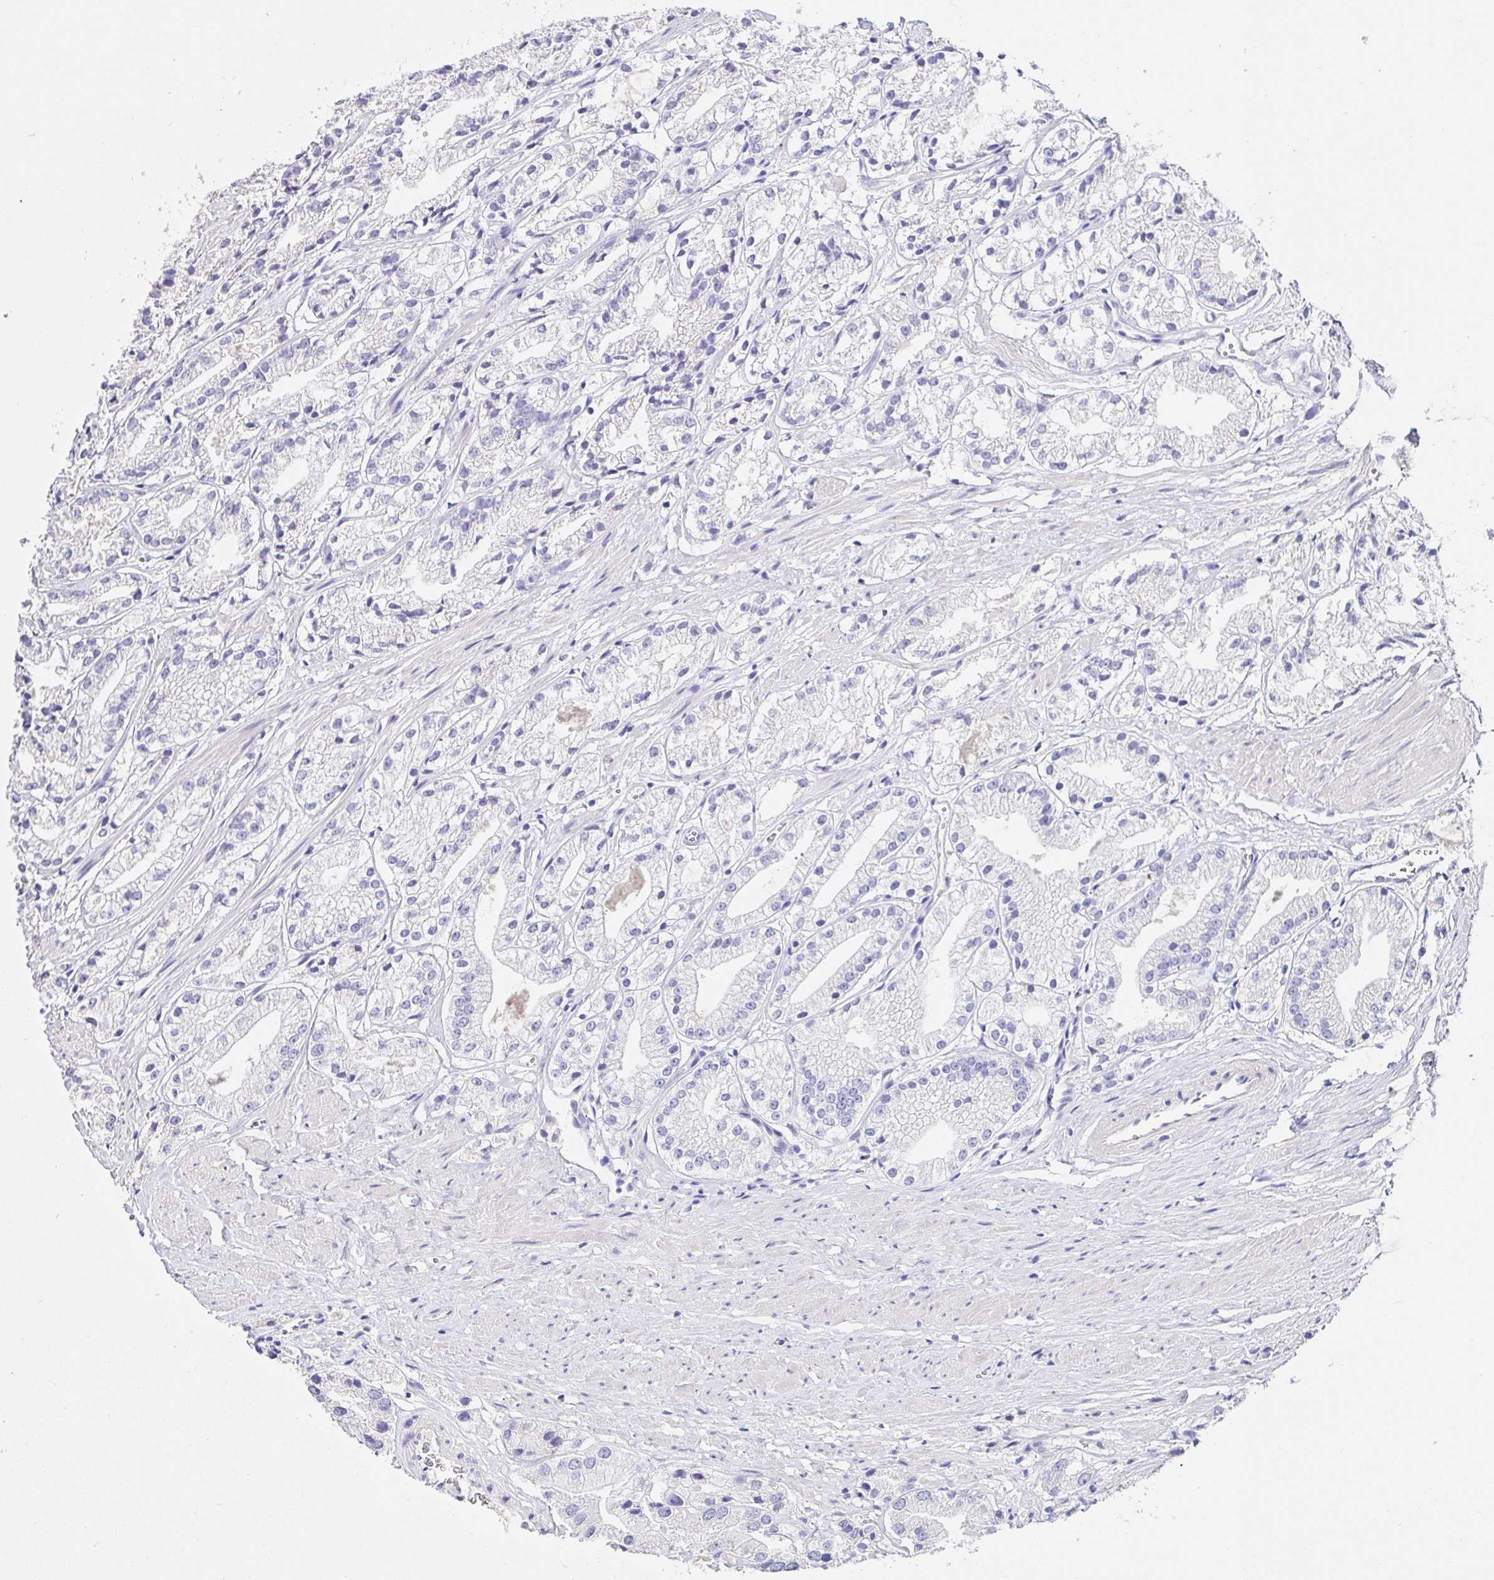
{"staining": {"intensity": "negative", "quantity": "none", "location": "none"}, "tissue": "prostate cancer", "cell_type": "Tumor cells", "image_type": "cancer", "snomed": [{"axis": "morphology", "description": "Adenocarcinoma, Low grade"}, {"axis": "topography", "description": "Prostate"}], "caption": "Tumor cells are negative for brown protein staining in prostate low-grade adenocarcinoma. Nuclei are stained in blue.", "gene": "CDO1", "patient": {"sex": "male", "age": 69}}